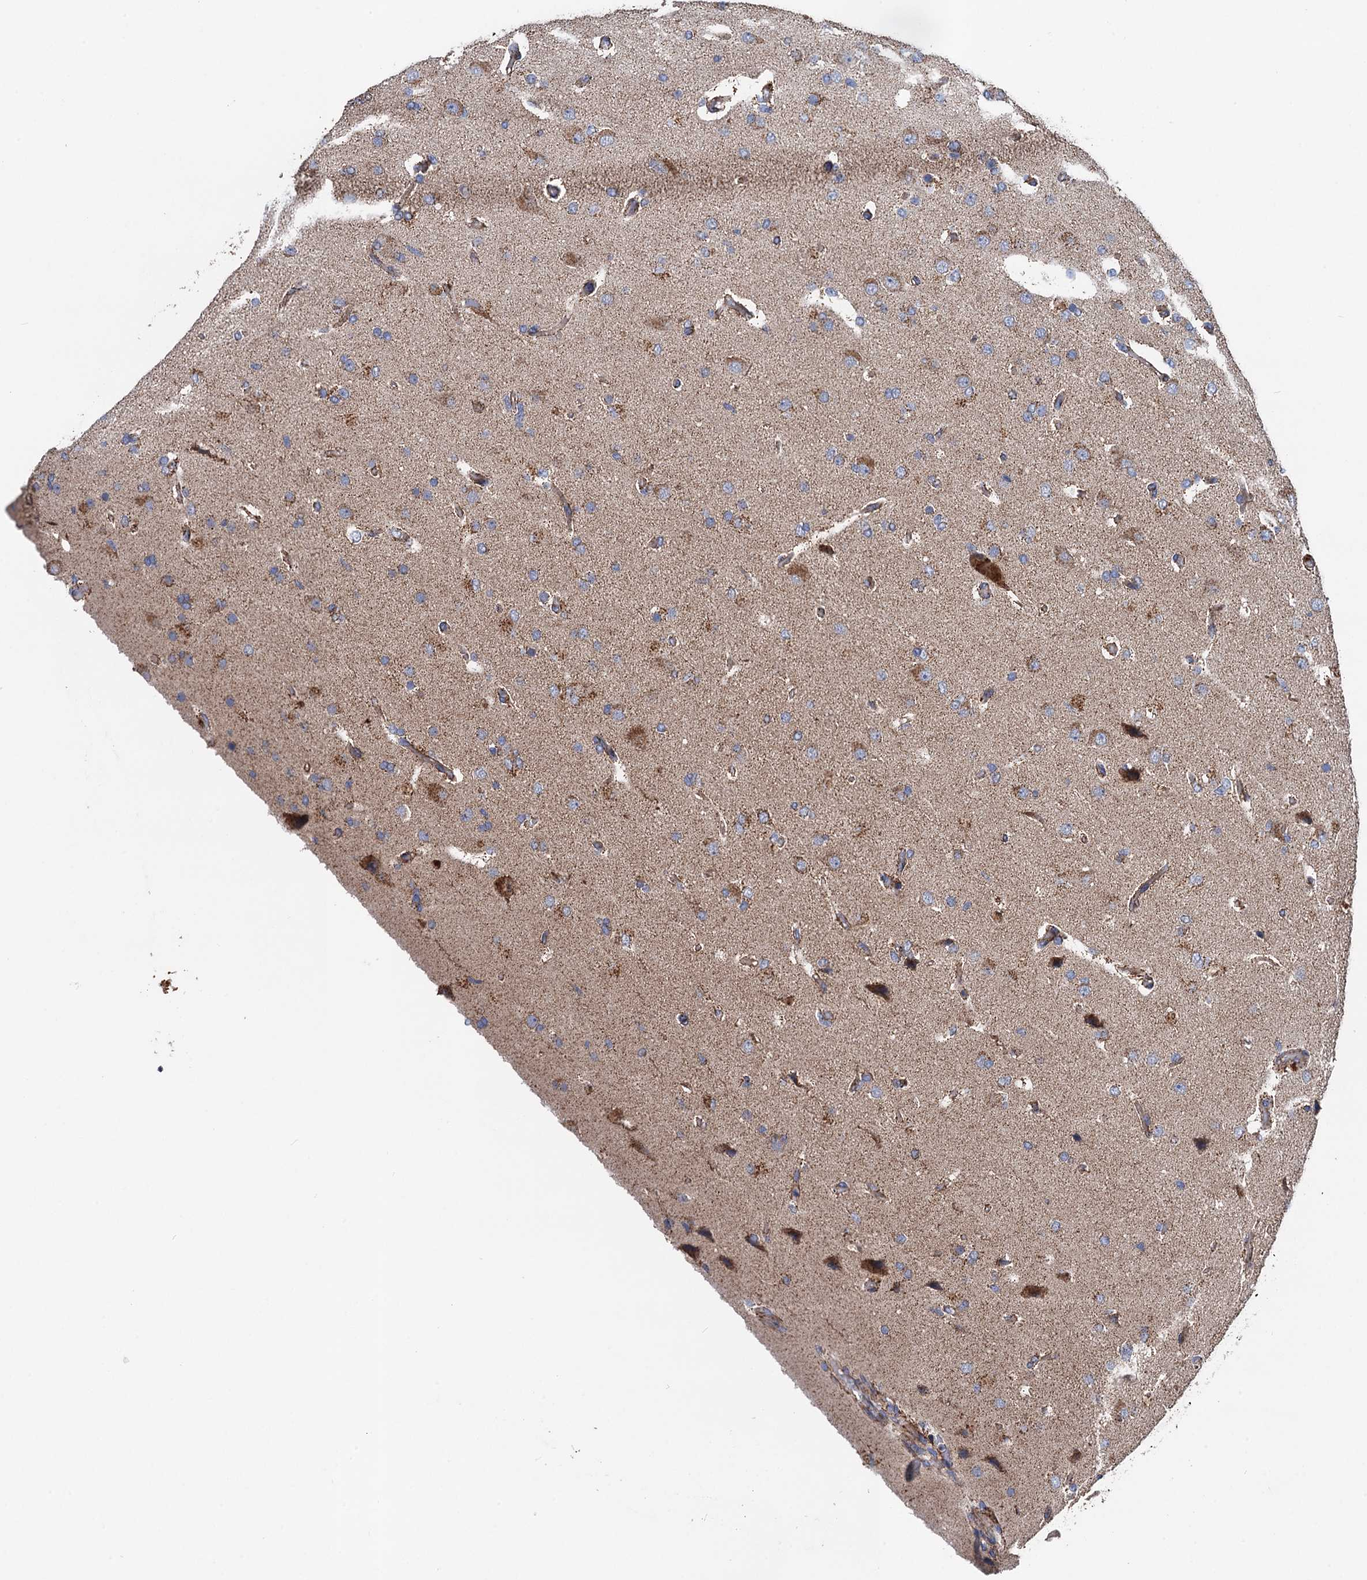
{"staining": {"intensity": "moderate", "quantity": "25%-75%", "location": "cytoplasmic/membranous"}, "tissue": "glioma", "cell_type": "Tumor cells", "image_type": "cancer", "snomed": [{"axis": "morphology", "description": "Glioma, malignant, High grade"}, {"axis": "topography", "description": "Brain"}], "caption": "Moderate cytoplasmic/membranous protein positivity is appreciated in approximately 25%-75% of tumor cells in glioma.", "gene": "DGLUCY", "patient": {"sex": "female", "age": 74}}